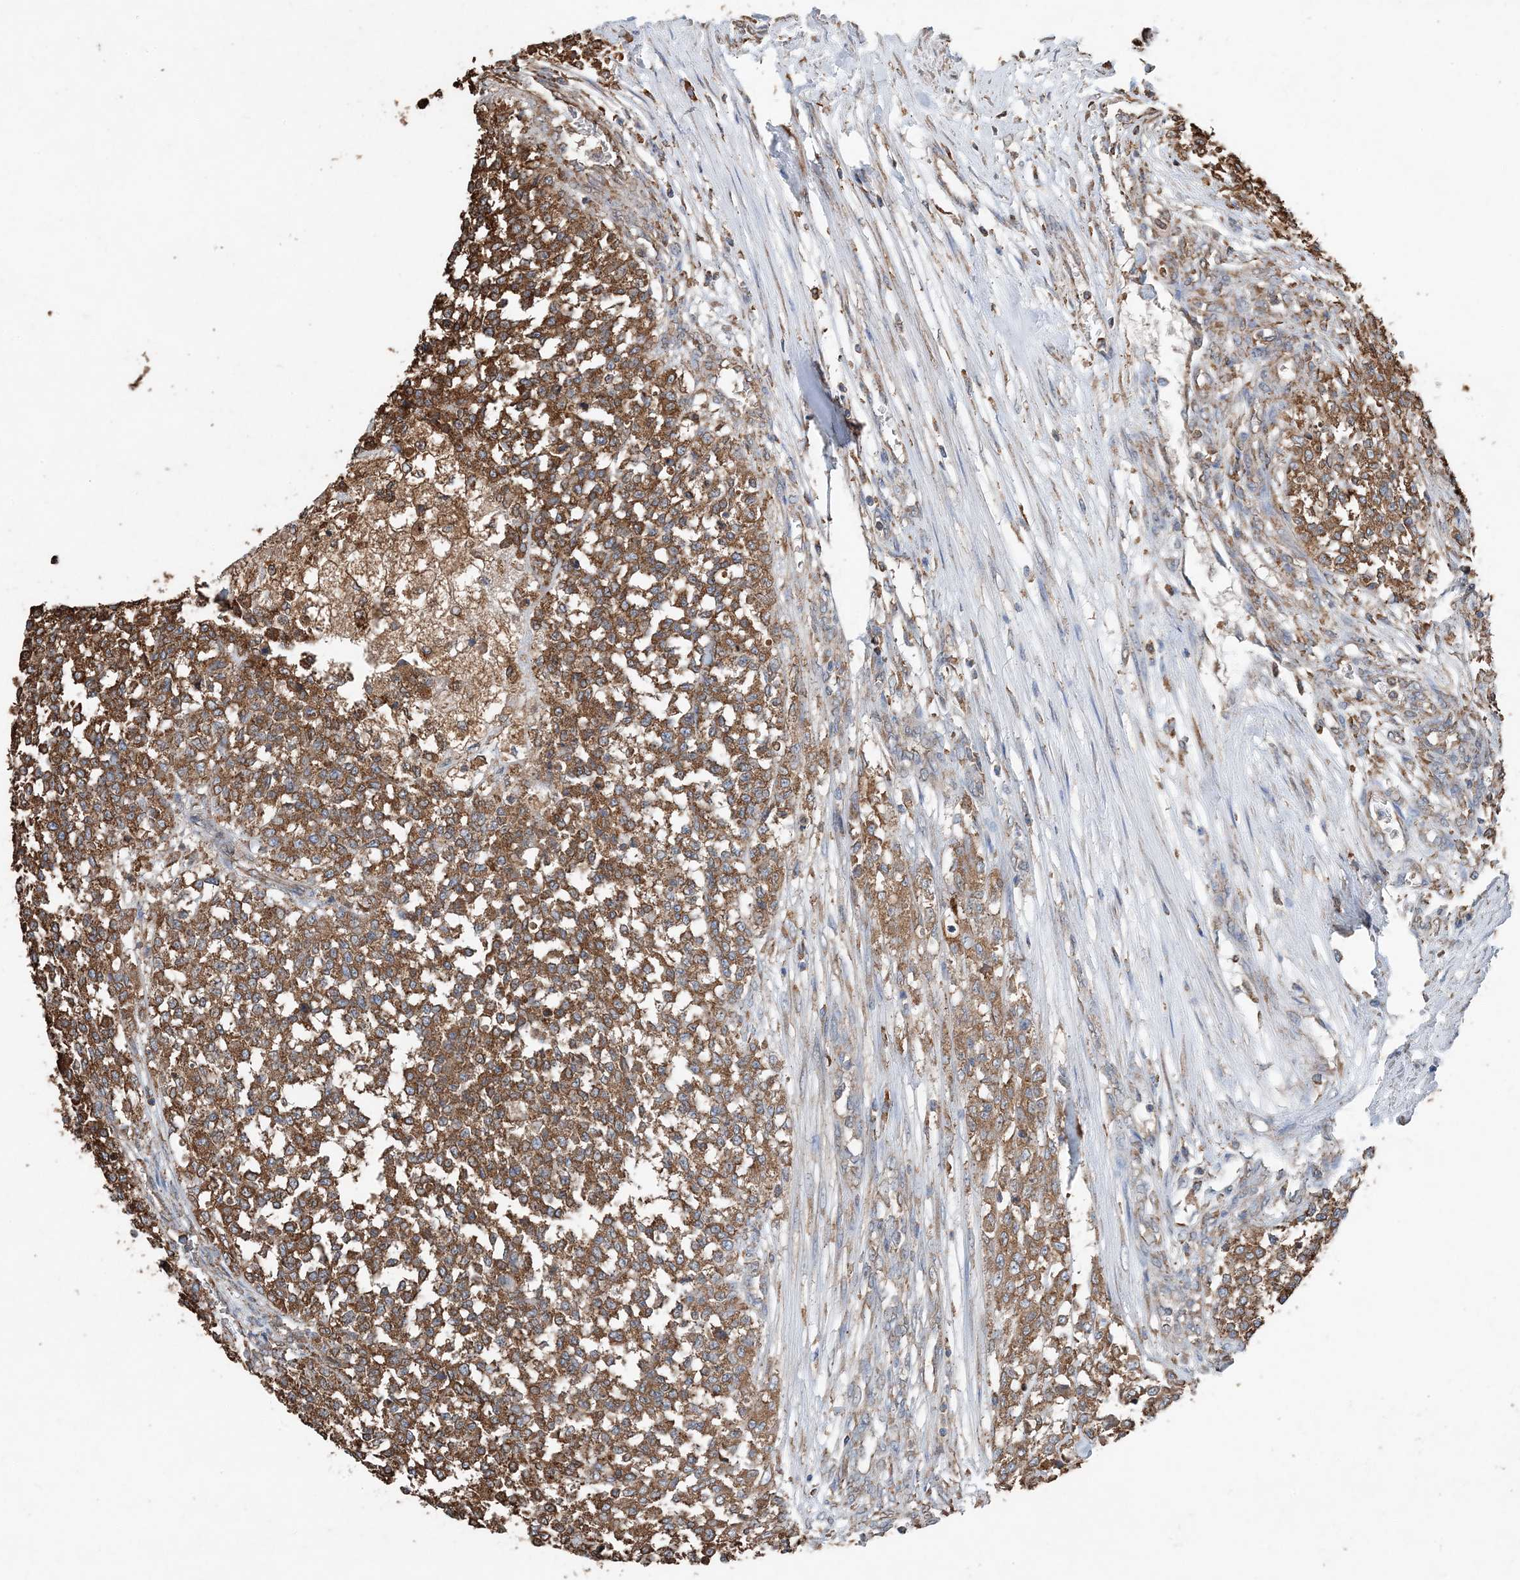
{"staining": {"intensity": "strong", "quantity": ">75%", "location": "cytoplasmic/membranous"}, "tissue": "testis cancer", "cell_type": "Tumor cells", "image_type": "cancer", "snomed": [{"axis": "morphology", "description": "Seminoma, NOS"}, {"axis": "topography", "description": "Testis"}], "caption": "This micrograph exhibits seminoma (testis) stained with immunohistochemistry (IHC) to label a protein in brown. The cytoplasmic/membranous of tumor cells show strong positivity for the protein. Nuclei are counter-stained blue.", "gene": "PDIA6", "patient": {"sex": "male", "age": 59}}